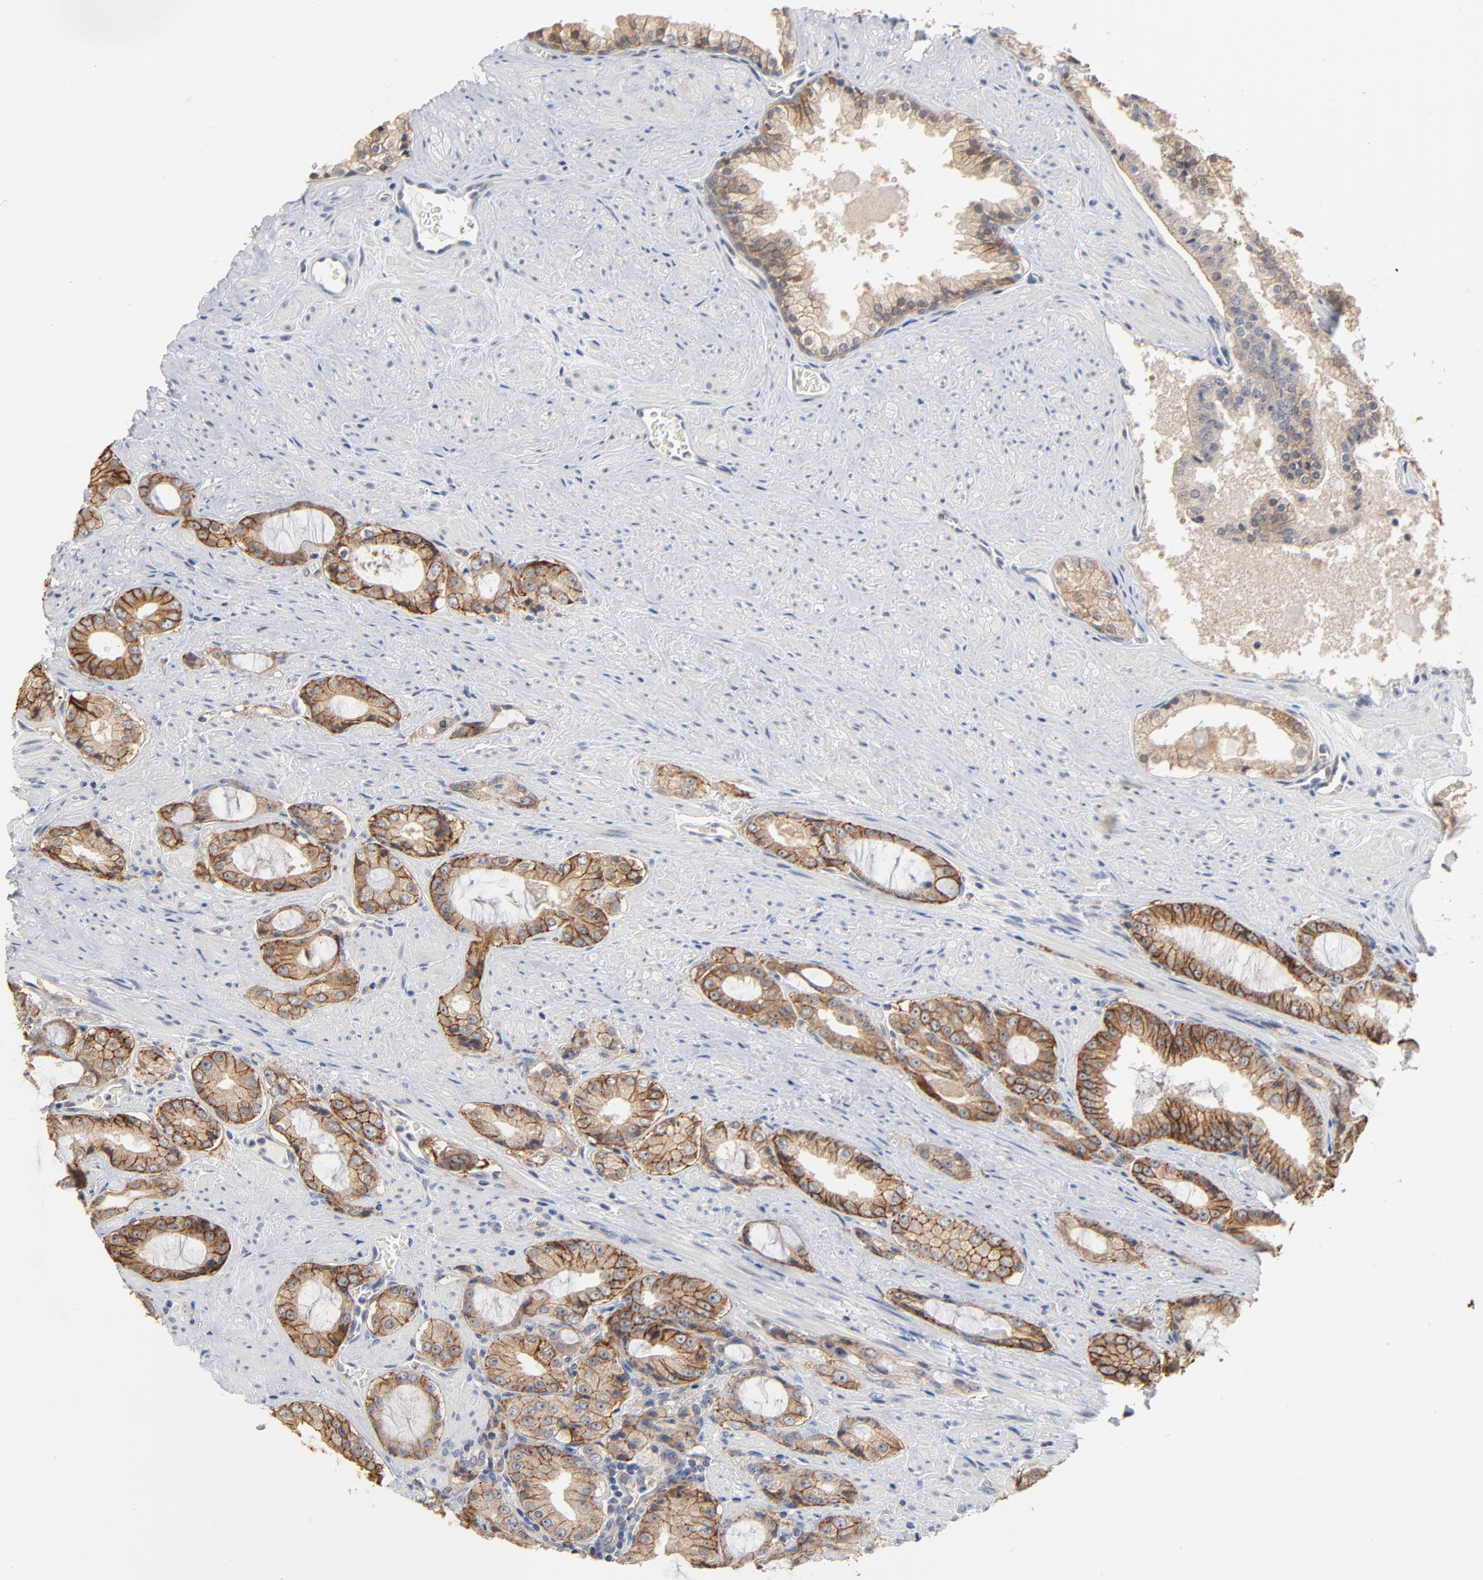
{"staining": {"intensity": "moderate", "quantity": ">75%", "location": "cytoplasmic/membranous"}, "tissue": "prostate cancer", "cell_type": "Tumor cells", "image_type": "cancer", "snomed": [{"axis": "morphology", "description": "Adenocarcinoma, Medium grade"}, {"axis": "topography", "description": "Prostate"}], "caption": "A medium amount of moderate cytoplasmic/membranous expression is seen in approximately >75% of tumor cells in prostate adenocarcinoma (medium-grade) tissue.", "gene": "EPCAM", "patient": {"sex": "male", "age": 60}}